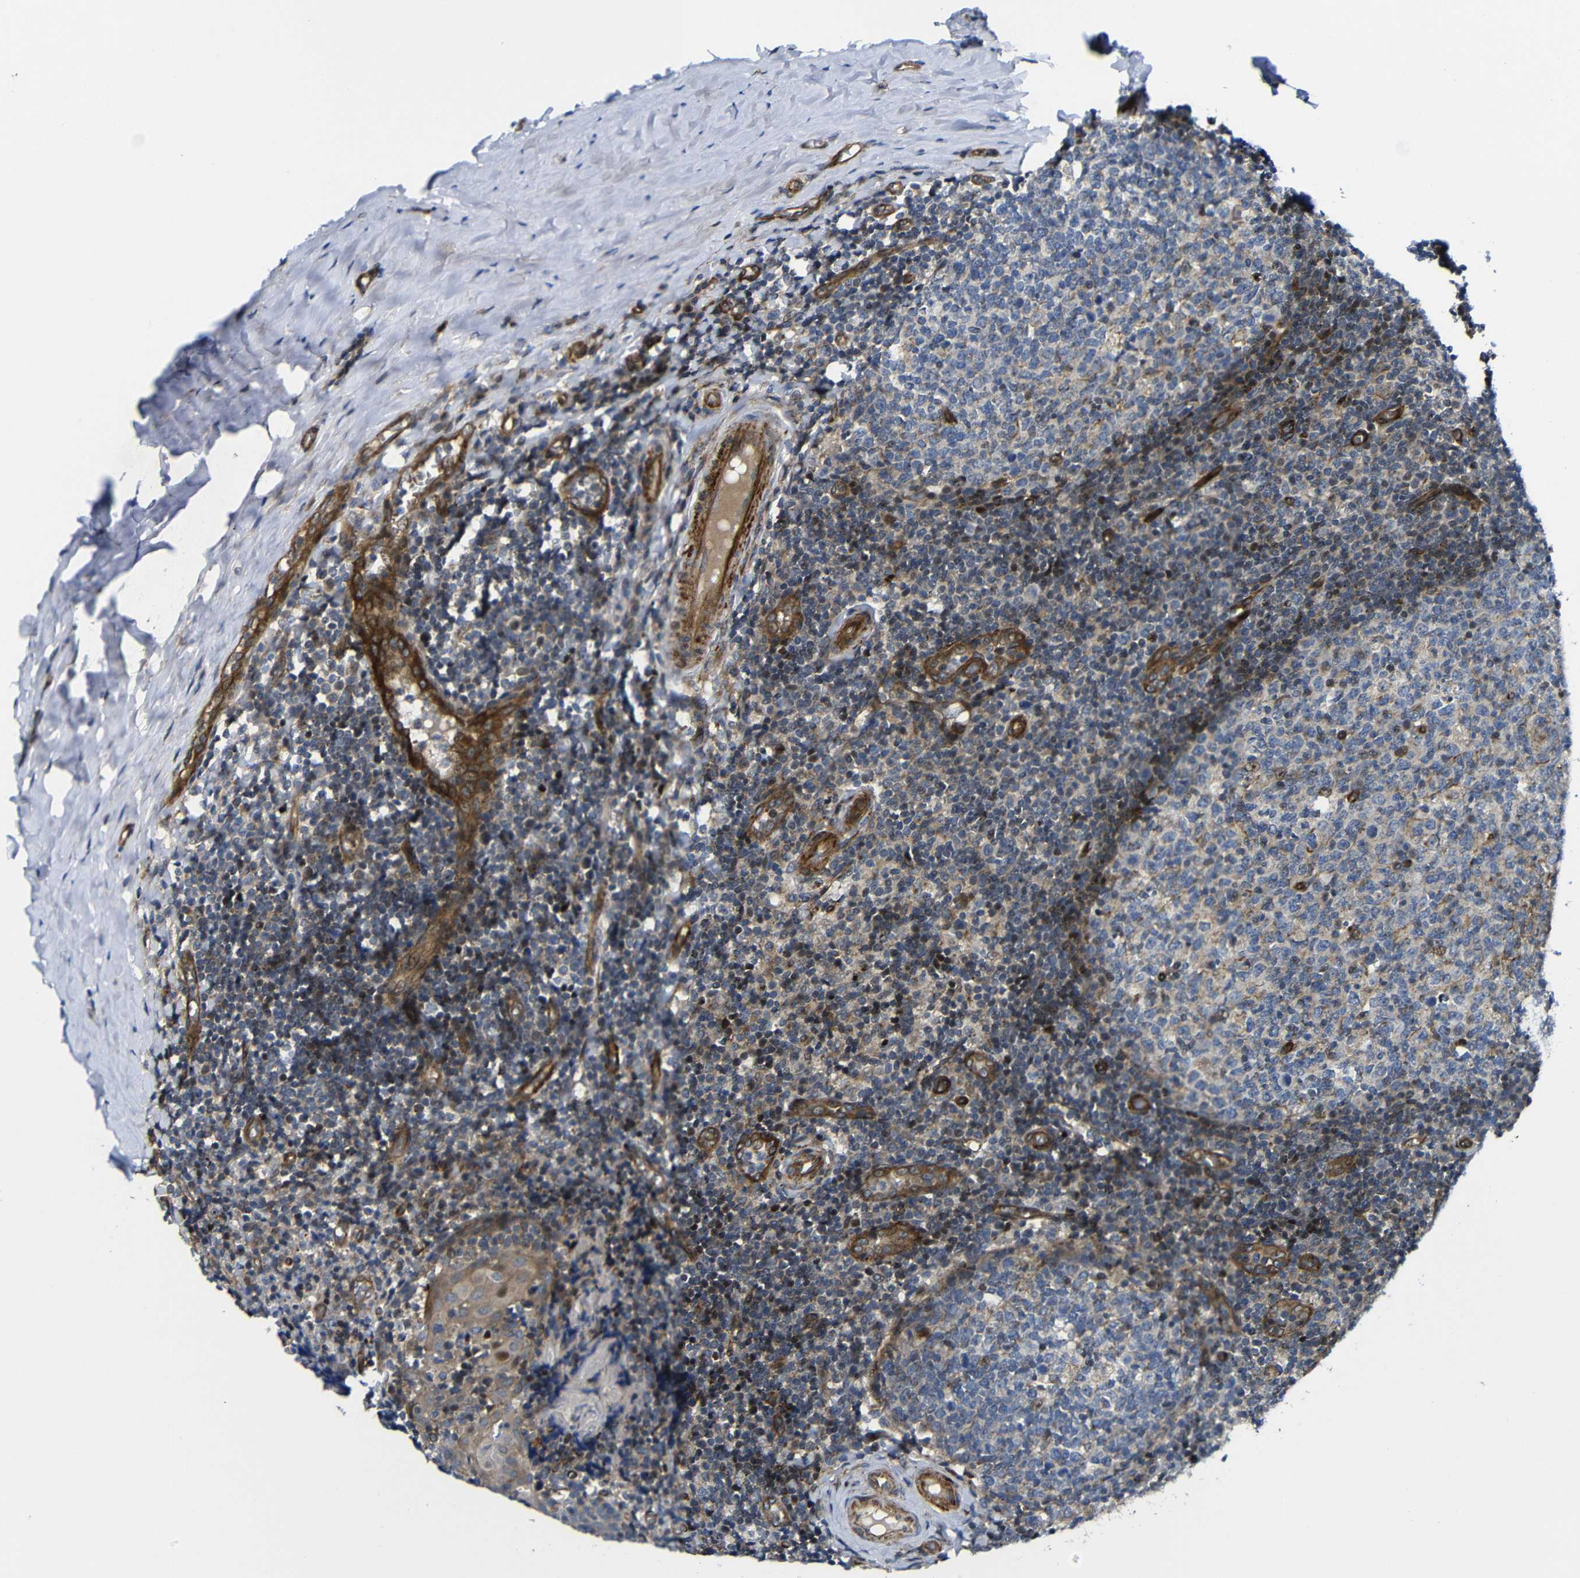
{"staining": {"intensity": "strong", "quantity": "25%-75%", "location": "cytoplasmic/membranous"}, "tissue": "tonsil", "cell_type": "Germinal center cells", "image_type": "normal", "snomed": [{"axis": "morphology", "description": "Normal tissue, NOS"}, {"axis": "topography", "description": "Tonsil"}], "caption": "Protein analysis of benign tonsil exhibits strong cytoplasmic/membranous positivity in about 25%-75% of germinal center cells. The staining is performed using DAB brown chromogen to label protein expression. The nuclei are counter-stained blue using hematoxylin.", "gene": "PARP14", "patient": {"sex": "female", "age": 19}}